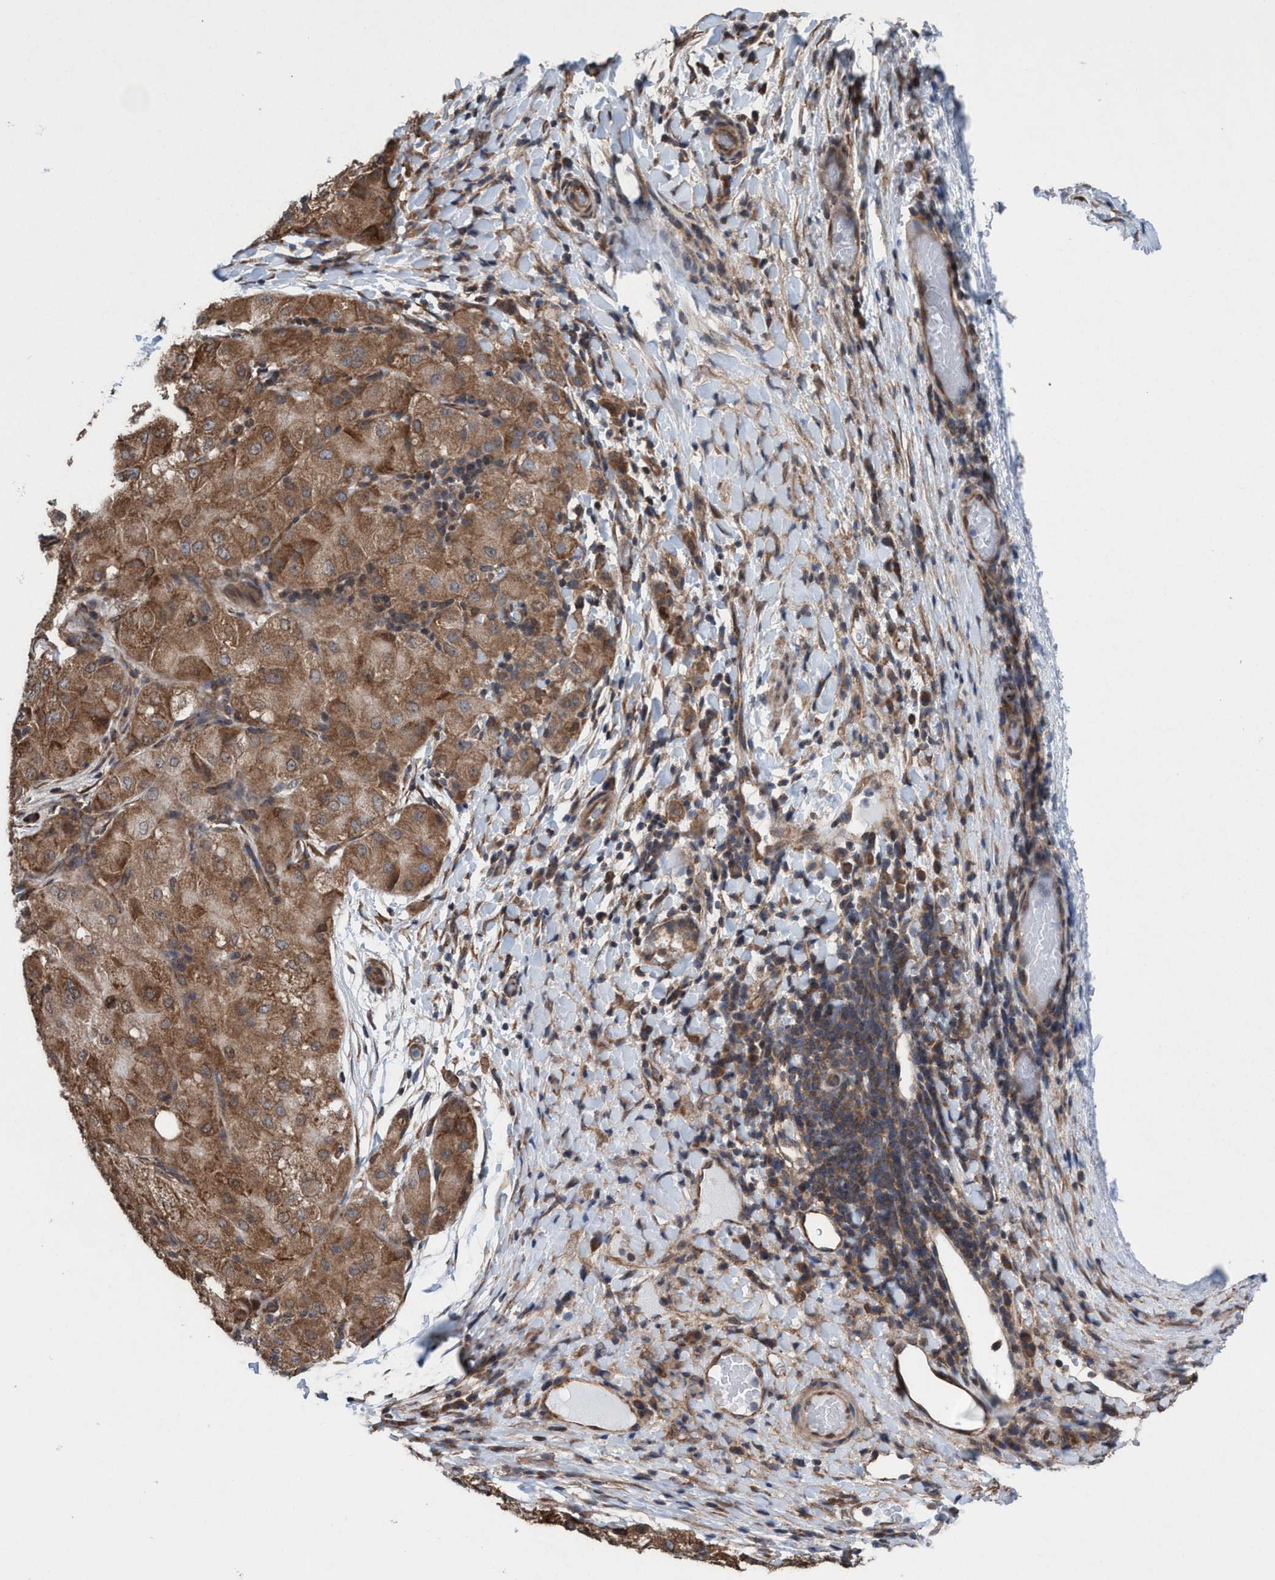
{"staining": {"intensity": "moderate", "quantity": ">75%", "location": "cytoplasmic/membranous"}, "tissue": "liver cancer", "cell_type": "Tumor cells", "image_type": "cancer", "snomed": [{"axis": "morphology", "description": "Carcinoma, Hepatocellular, NOS"}, {"axis": "topography", "description": "Liver"}], "caption": "An immunohistochemistry (IHC) image of tumor tissue is shown. Protein staining in brown labels moderate cytoplasmic/membranous positivity in liver cancer (hepatocellular carcinoma) within tumor cells.", "gene": "METAP2", "patient": {"sex": "male", "age": 80}}